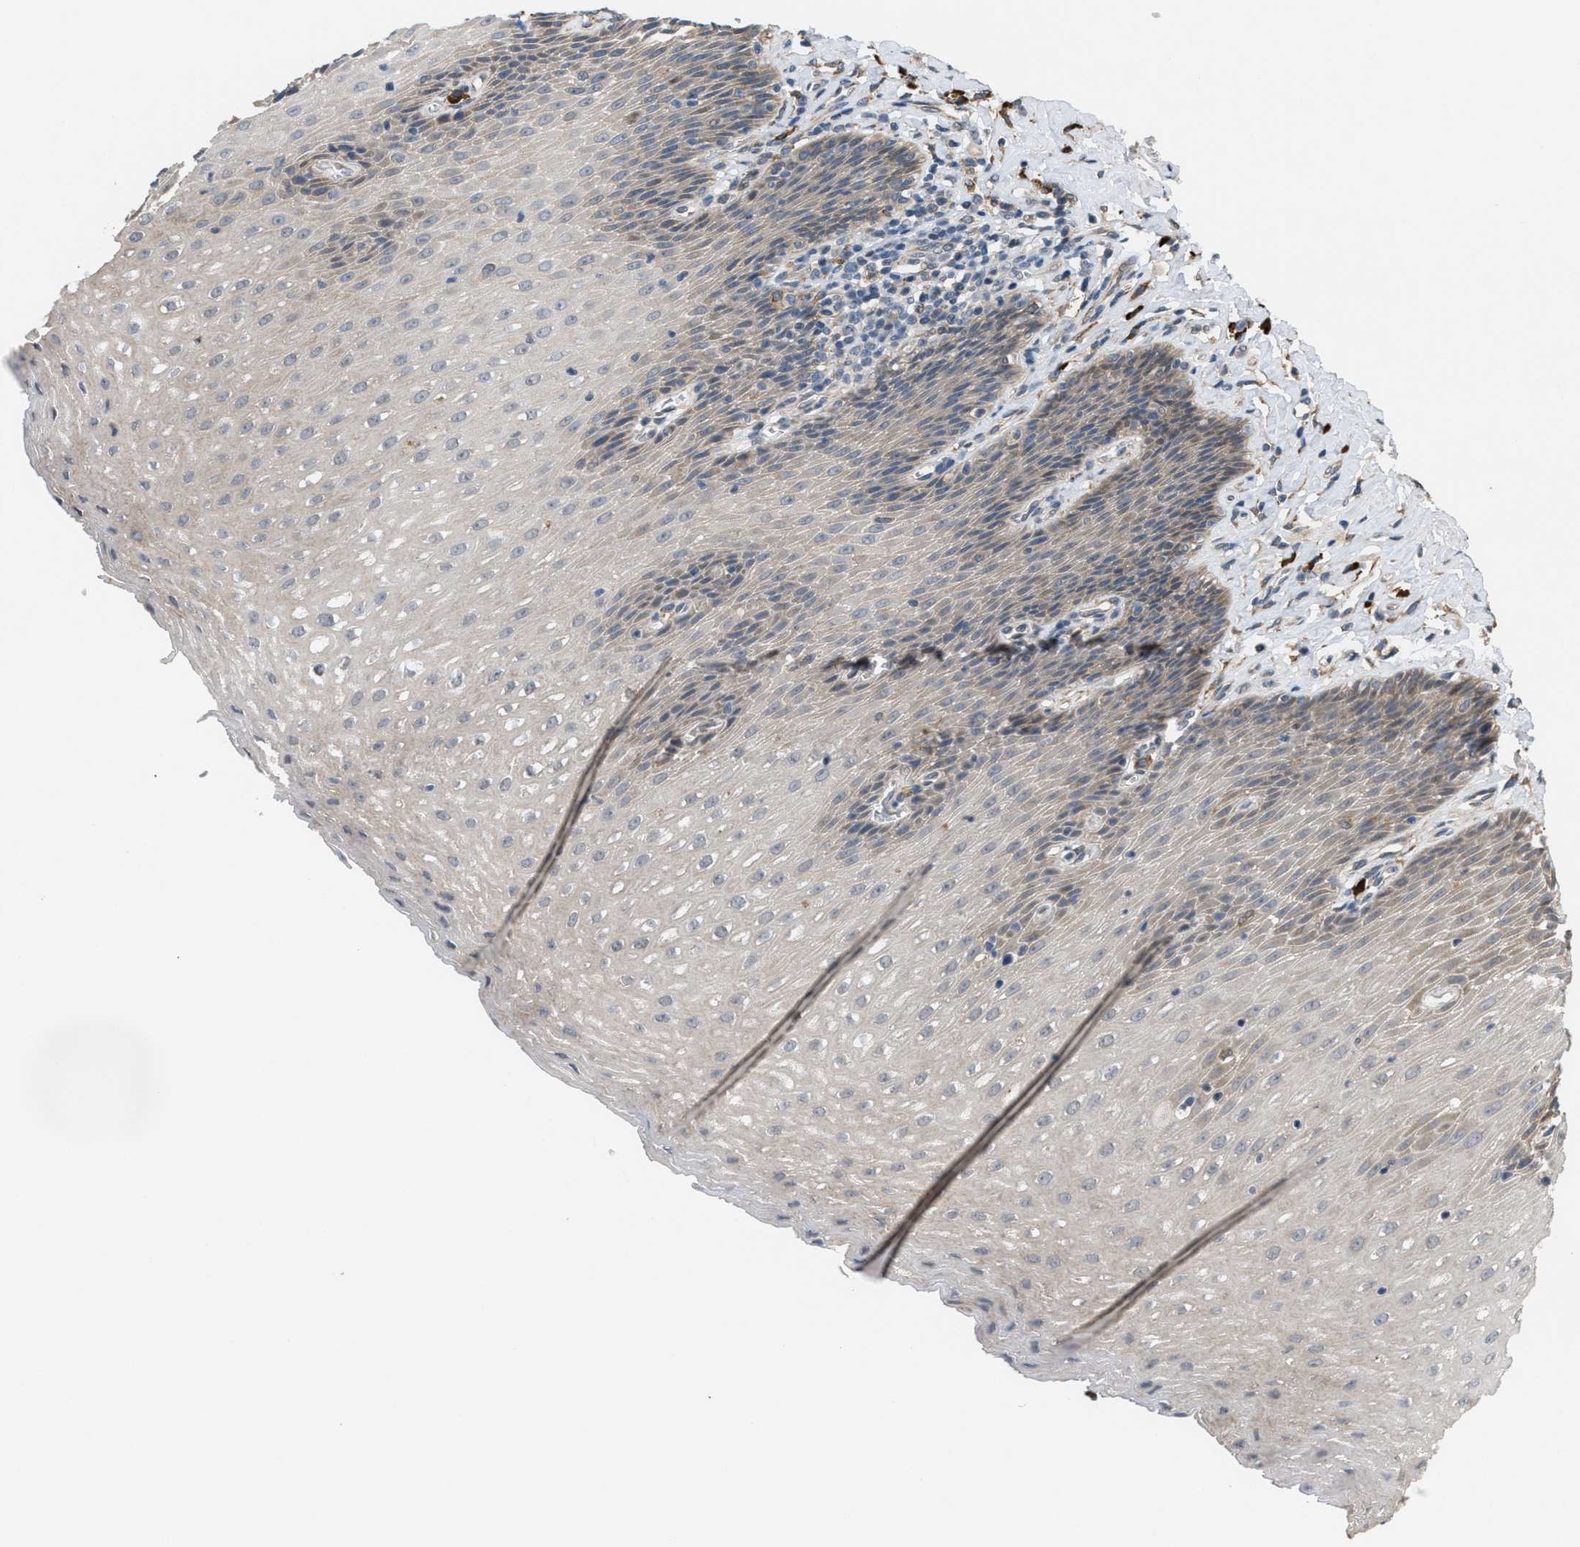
{"staining": {"intensity": "weak", "quantity": "25%-75%", "location": "cytoplasmic/membranous"}, "tissue": "esophagus", "cell_type": "Squamous epithelial cells", "image_type": "normal", "snomed": [{"axis": "morphology", "description": "Normal tissue, NOS"}, {"axis": "topography", "description": "Esophagus"}], "caption": "This micrograph demonstrates immunohistochemistry (IHC) staining of normal human esophagus, with low weak cytoplasmic/membranous positivity in about 25%-75% of squamous epithelial cells.", "gene": "MFSD6", "patient": {"sex": "female", "age": 61}}